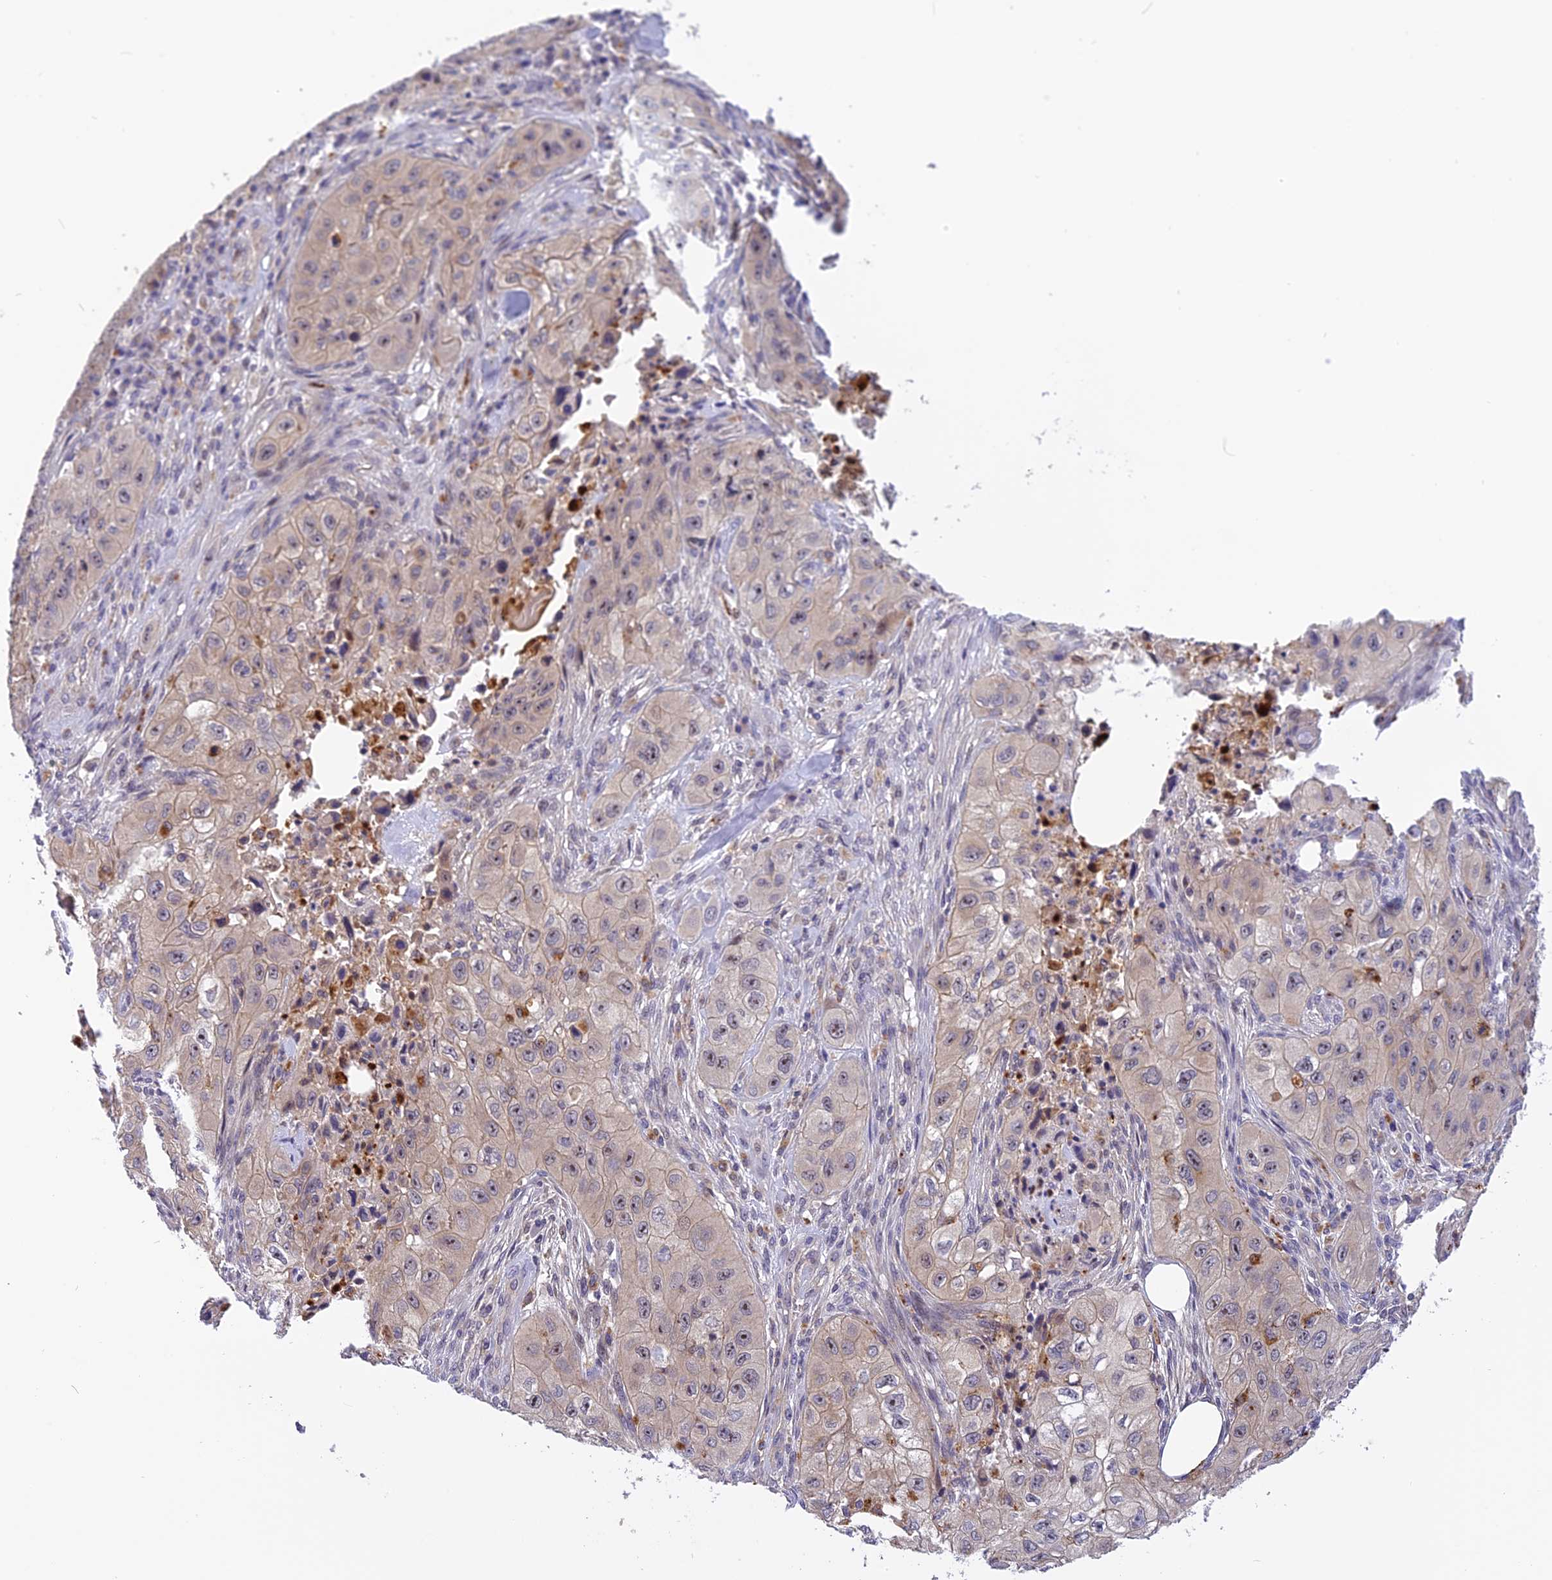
{"staining": {"intensity": "weak", "quantity": "<25%", "location": "nuclear"}, "tissue": "skin cancer", "cell_type": "Tumor cells", "image_type": "cancer", "snomed": [{"axis": "morphology", "description": "Squamous cell carcinoma, NOS"}, {"axis": "topography", "description": "Skin"}, {"axis": "topography", "description": "Subcutis"}], "caption": "Image shows no significant protein expression in tumor cells of skin cancer. (DAB (3,3'-diaminobenzidine) immunohistochemistry (IHC) with hematoxylin counter stain).", "gene": "FNIP2", "patient": {"sex": "male", "age": 73}}